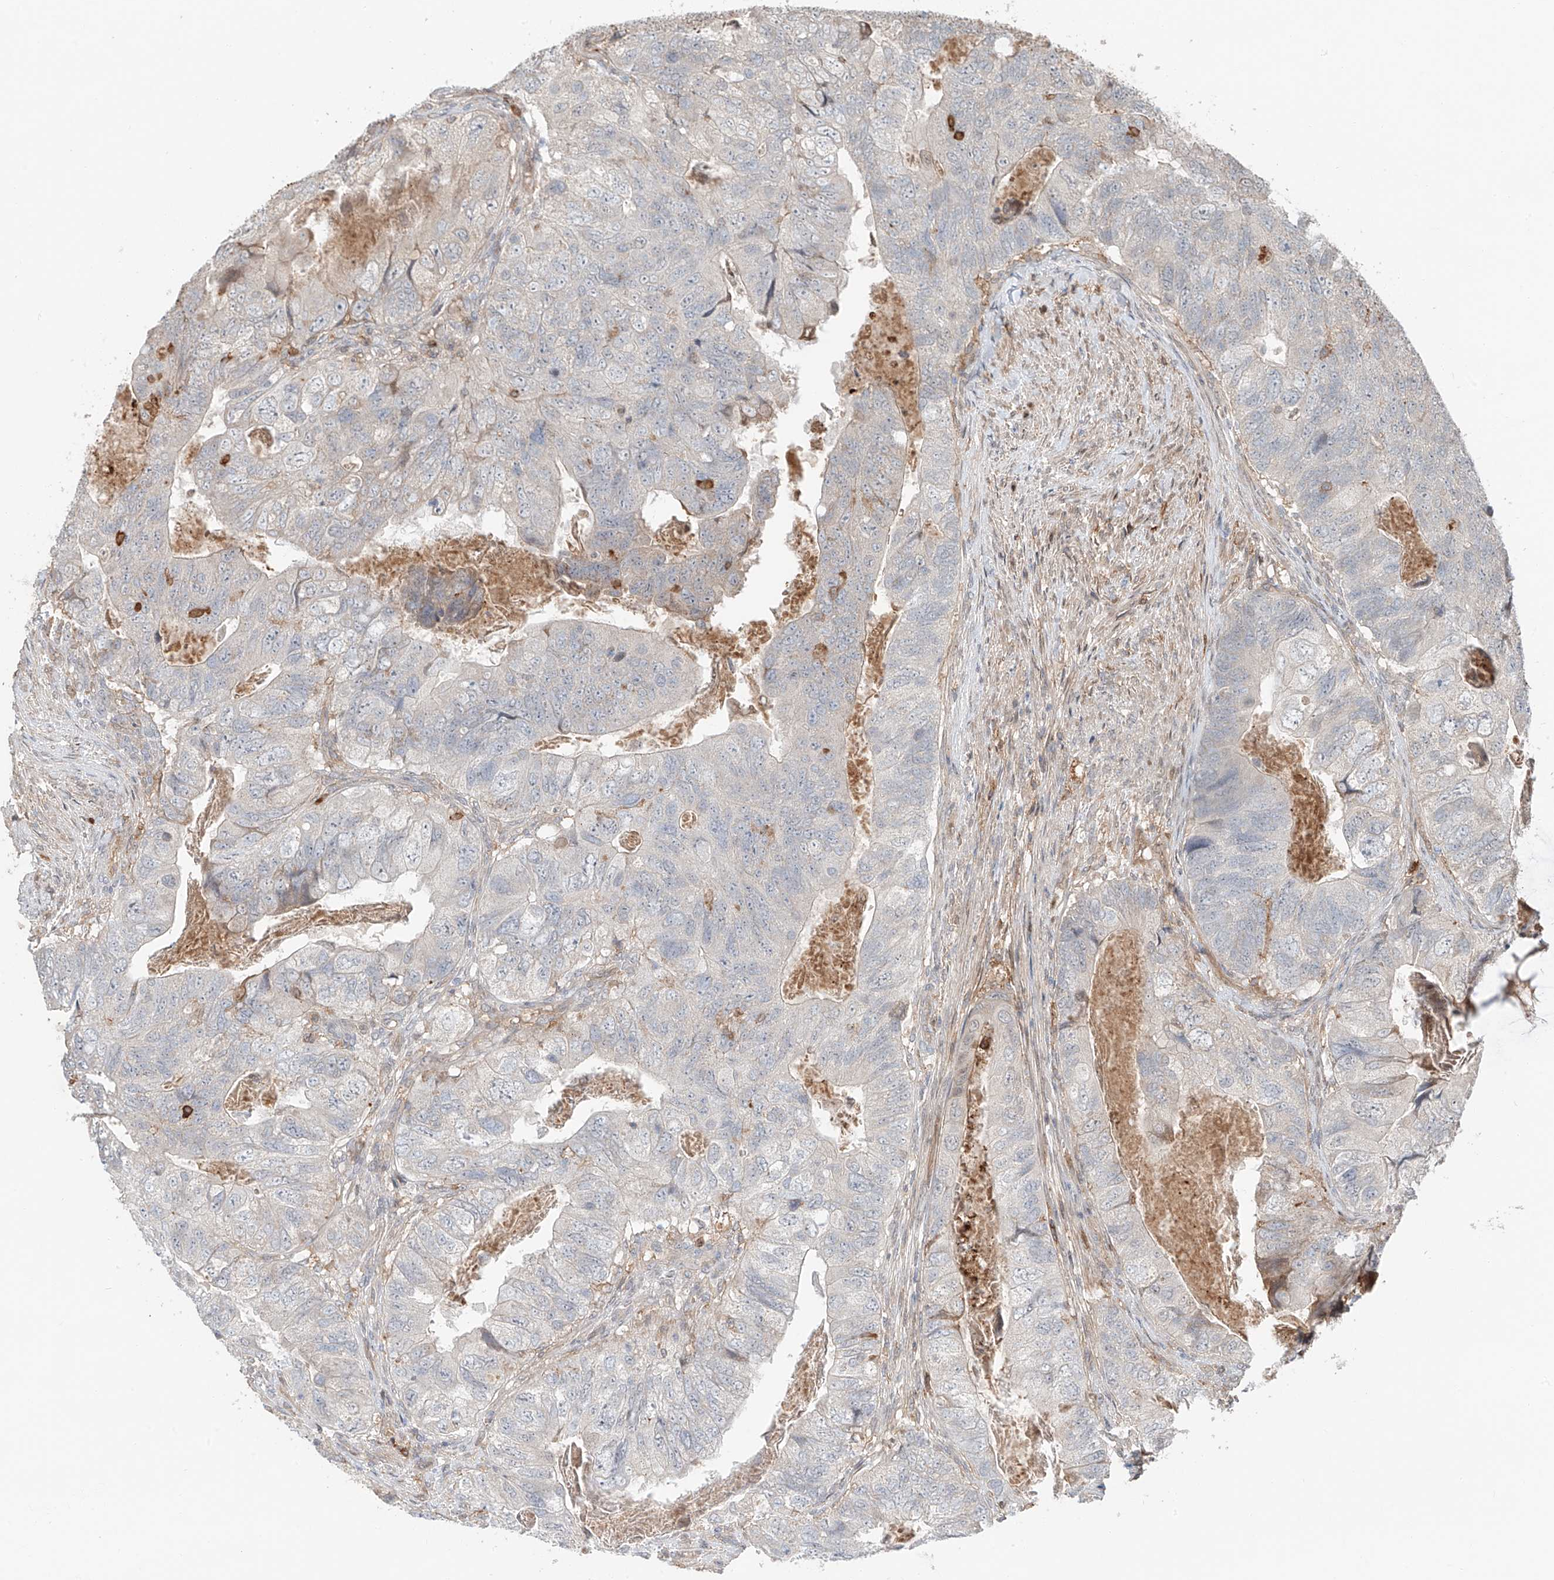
{"staining": {"intensity": "negative", "quantity": "none", "location": "none"}, "tissue": "colorectal cancer", "cell_type": "Tumor cells", "image_type": "cancer", "snomed": [{"axis": "morphology", "description": "Adenocarcinoma, NOS"}, {"axis": "topography", "description": "Rectum"}], "caption": "This photomicrograph is of colorectal adenocarcinoma stained with IHC to label a protein in brown with the nuclei are counter-stained blue. There is no positivity in tumor cells.", "gene": "CEP162", "patient": {"sex": "male", "age": 63}}